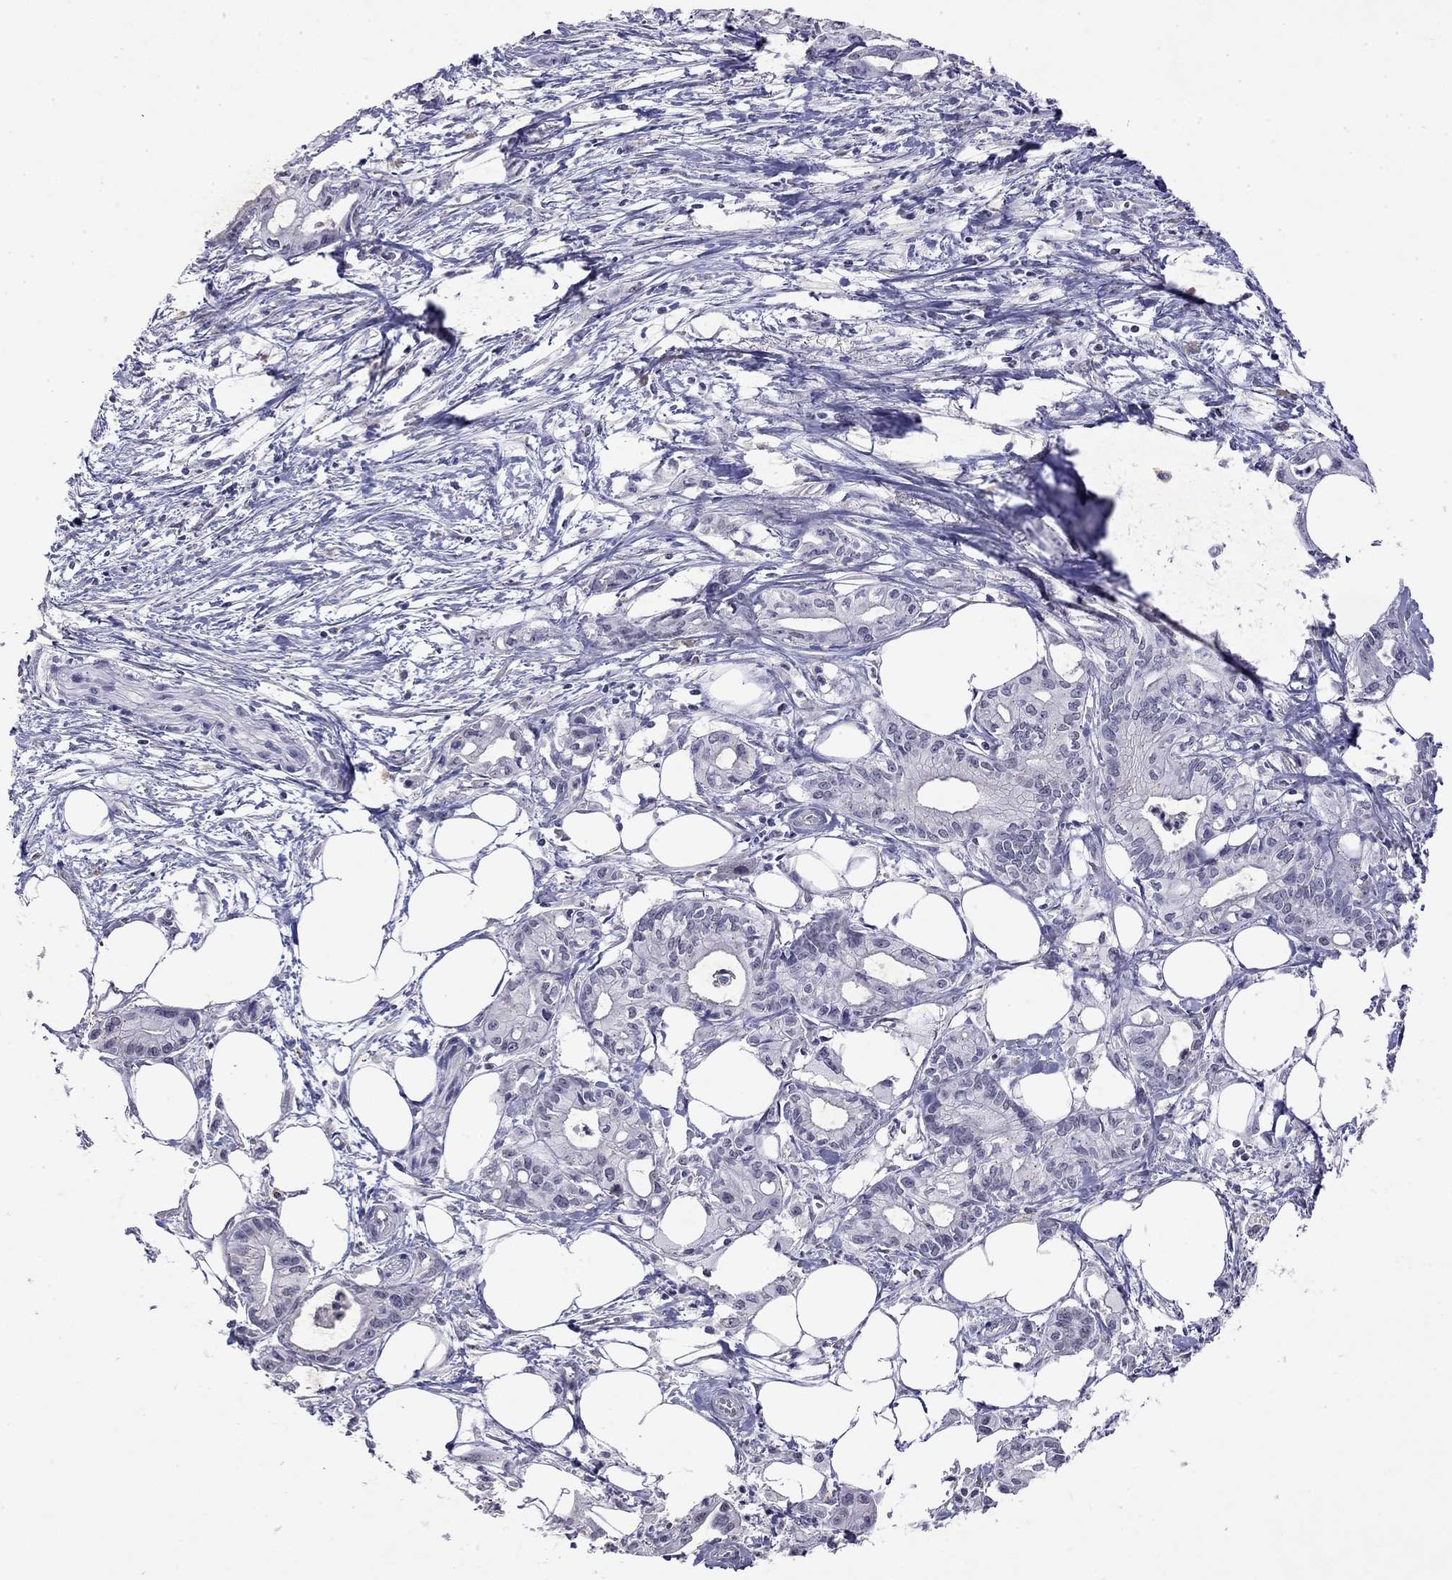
{"staining": {"intensity": "negative", "quantity": "none", "location": "none"}, "tissue": "pancreatic cancer", "cell_type": "Tumor cells", "image_type": "cancer", "snomed": [{"axis": "morphology", "description": "Adenocarcinoma, NOS"}, {"axis": "topography", "description": "Pancreas"}], "caption": "High power microscopy micrograph of an immunohistochemistry (IHC) histopathology image of pancreatic cancer, revealing no significant expression in tumor cells.", "gene": "WNK3", "patient": {"sex": "male", "age": 71}}